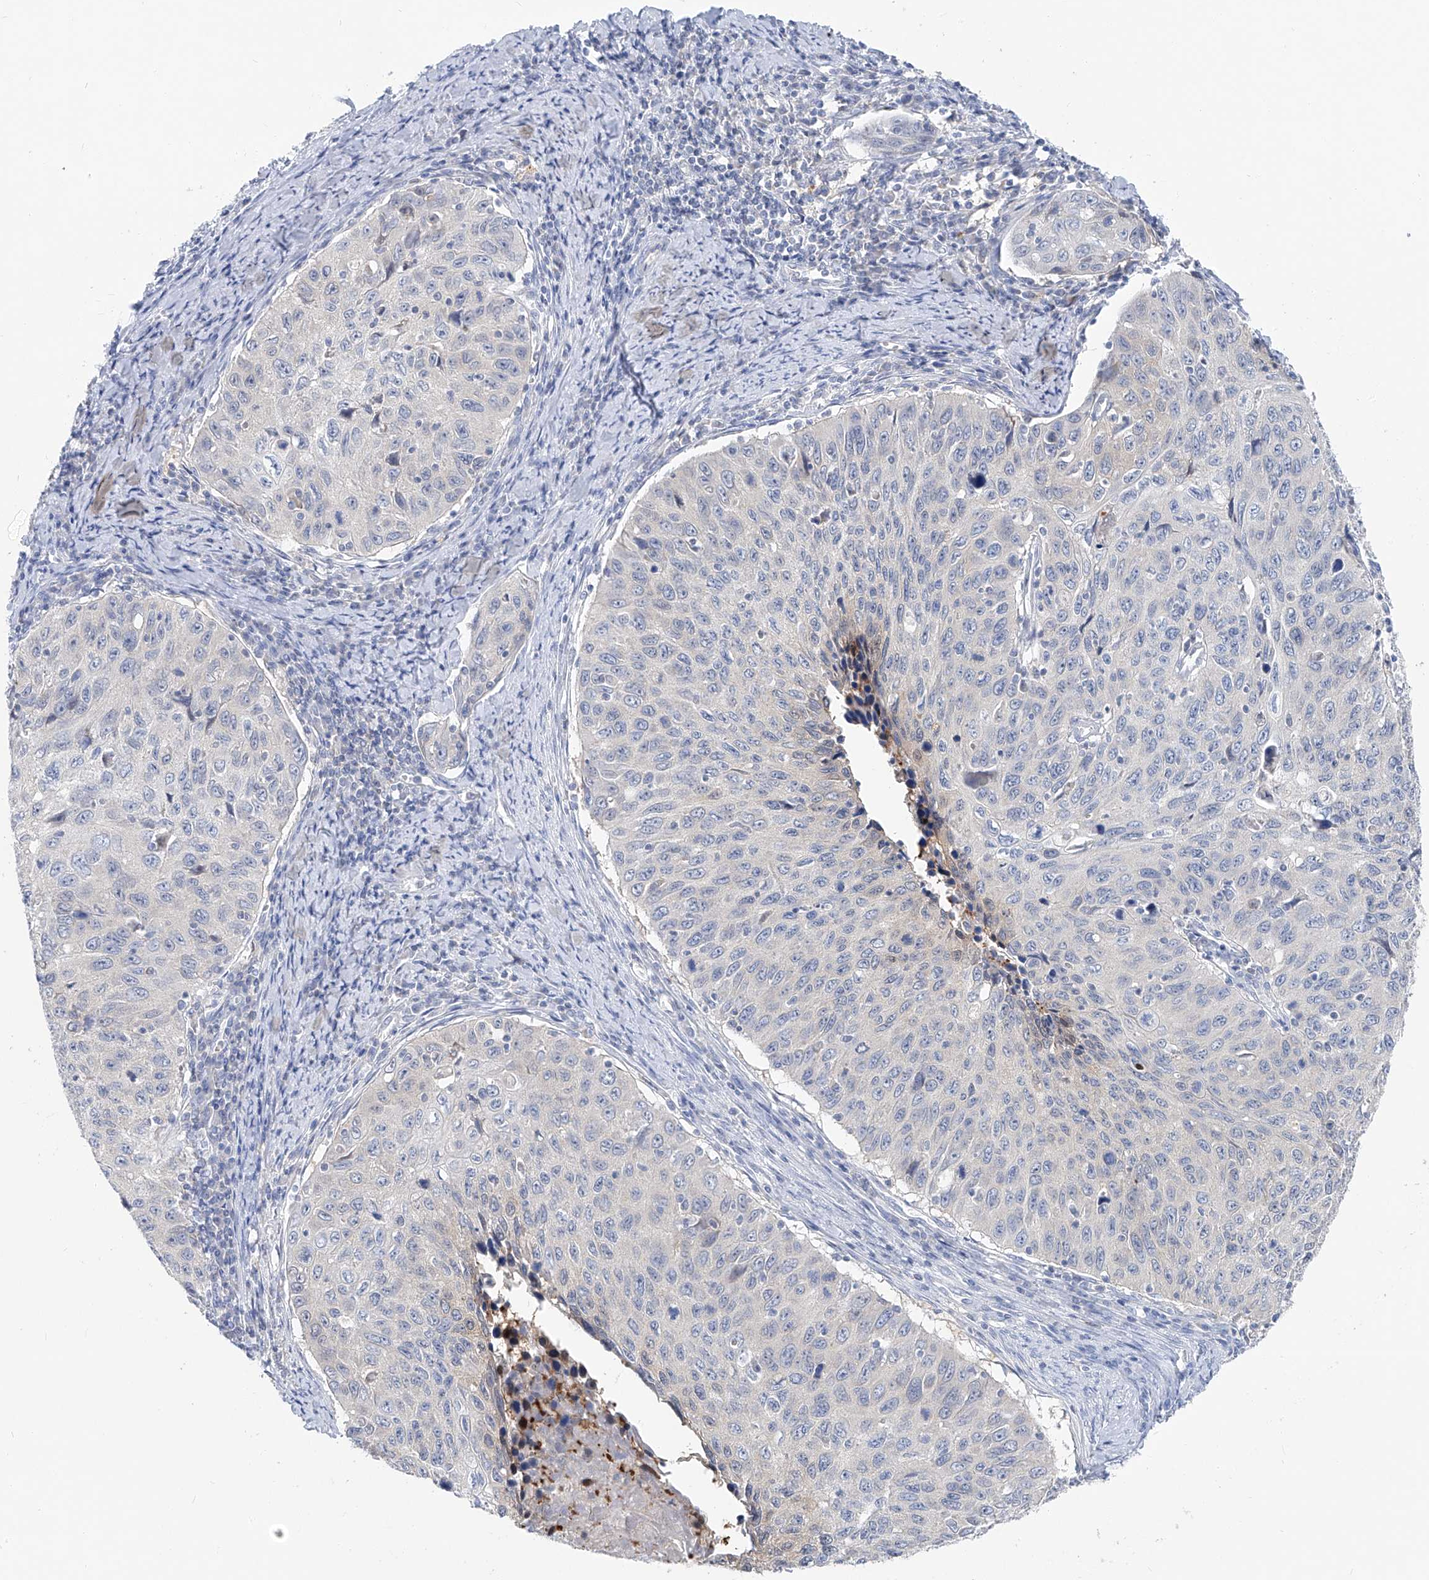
{"staining": {"intensity": "negative", "quantity": "none", "location": "none"}, "tissue": "cervical cancer", "cell_type": "Tumor cells", "image_type": "cancer", "snomed": [{"axis": "morphology", "description": "Squamous cell carcinoma, NOS"}, {"axis": "topography", "description": "Cervix"}], "caption": "Immunohistochemistry of cervical cancer (squamous cell carcinoma) exhibits no expression in tumor cells.", "gene": "UFL1", "patient": {"sex": "female", "age": 53}}